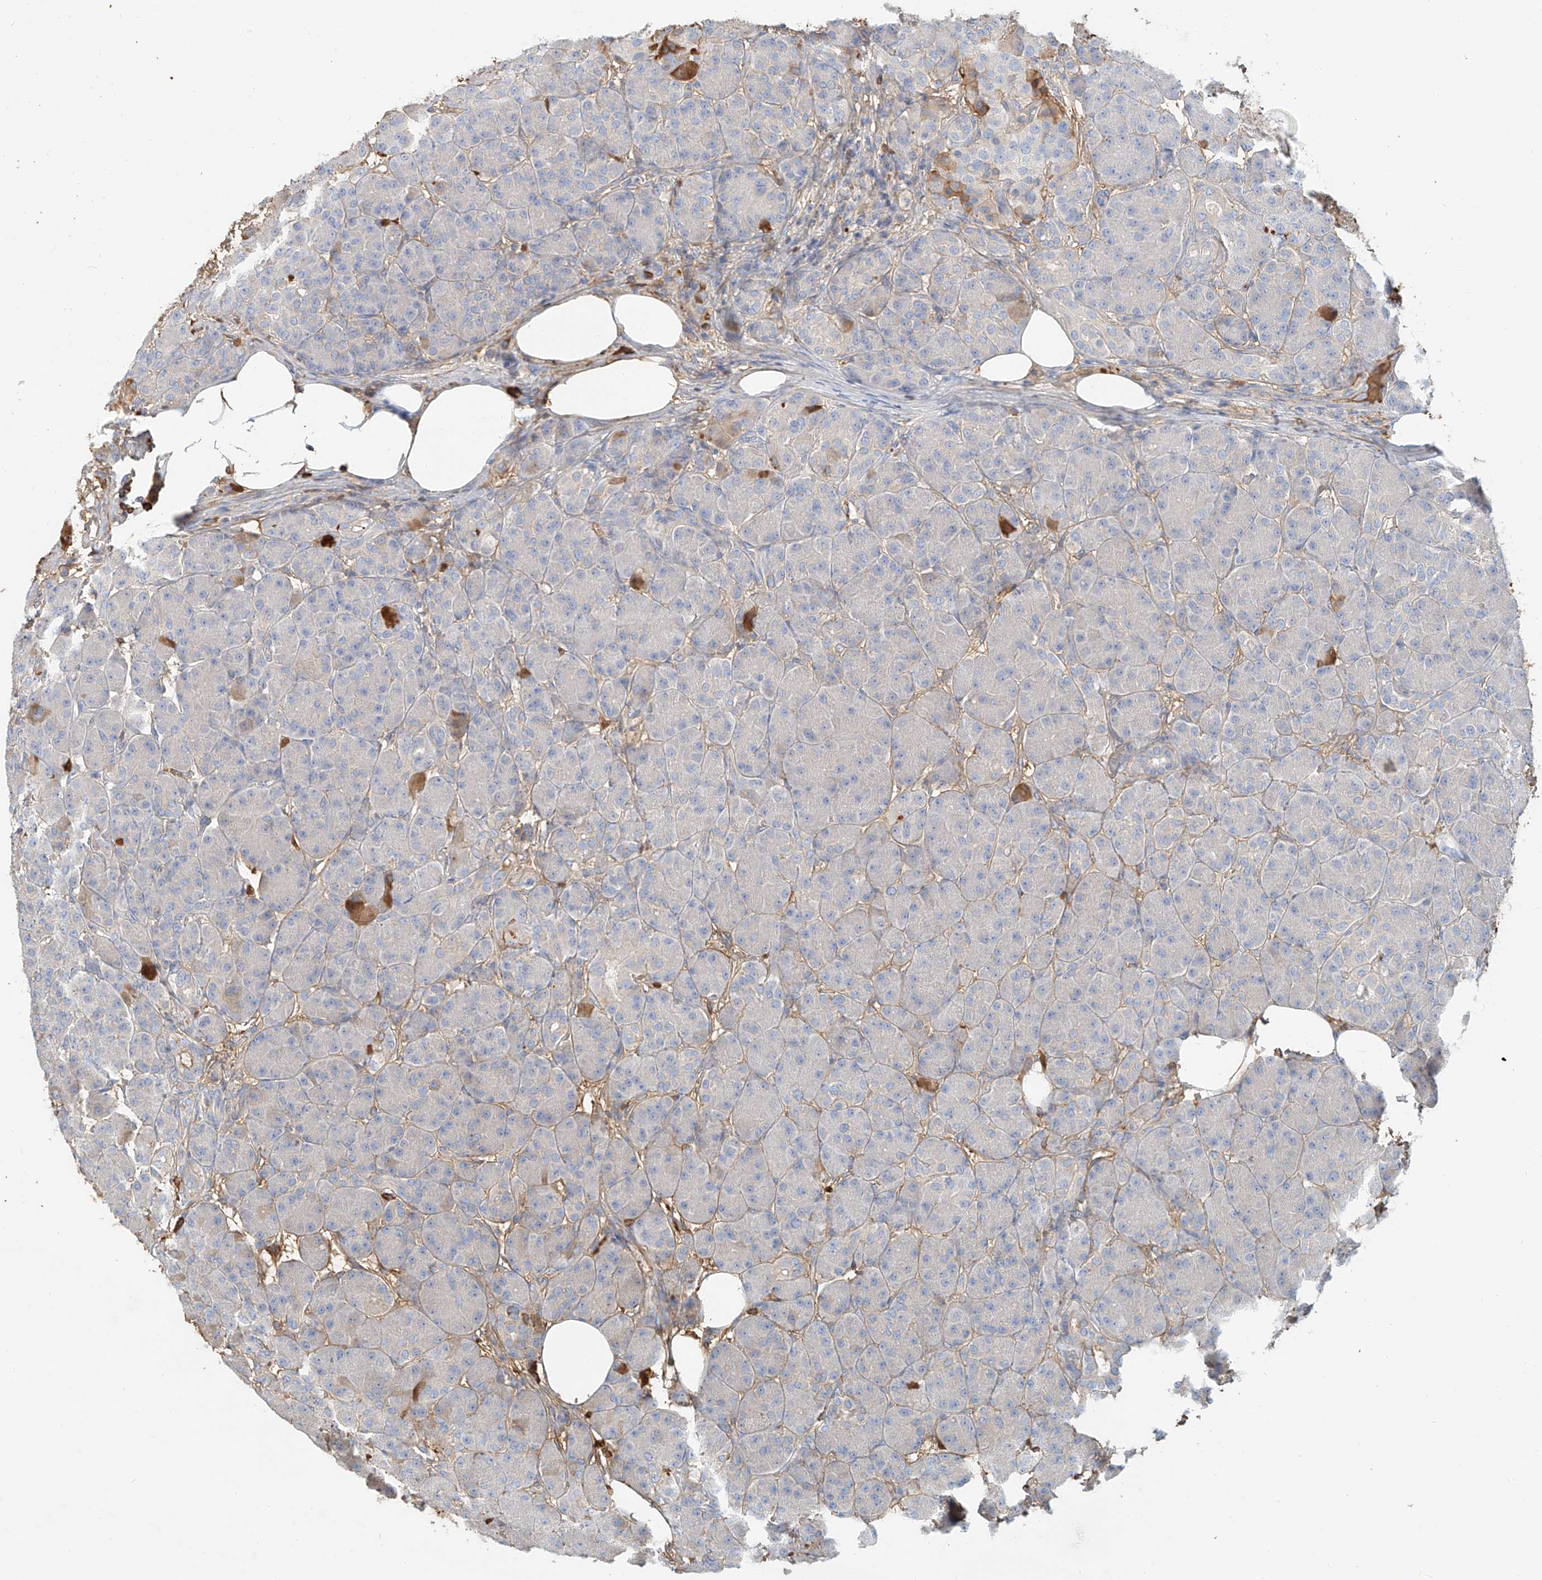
{"staining": {"intensity": "weak", "quantity": "<25%", "location": "cytoplasmic/membranous"}, "tissue": "pancreas", "cell_type": "Exocrine glandular cells", "image_type": "normal", "snomed": [{"axis": "morphology", "description": "Normal tissue, NOS"}, {"axis": "topography", "description": "Pancreas"}], "caption": "Histopathology image shows no protein positivity in exocrine glandular cells of benign pancreas.", "gene": "ZFP30", "patient": {"sex": "male", "age": 63}}